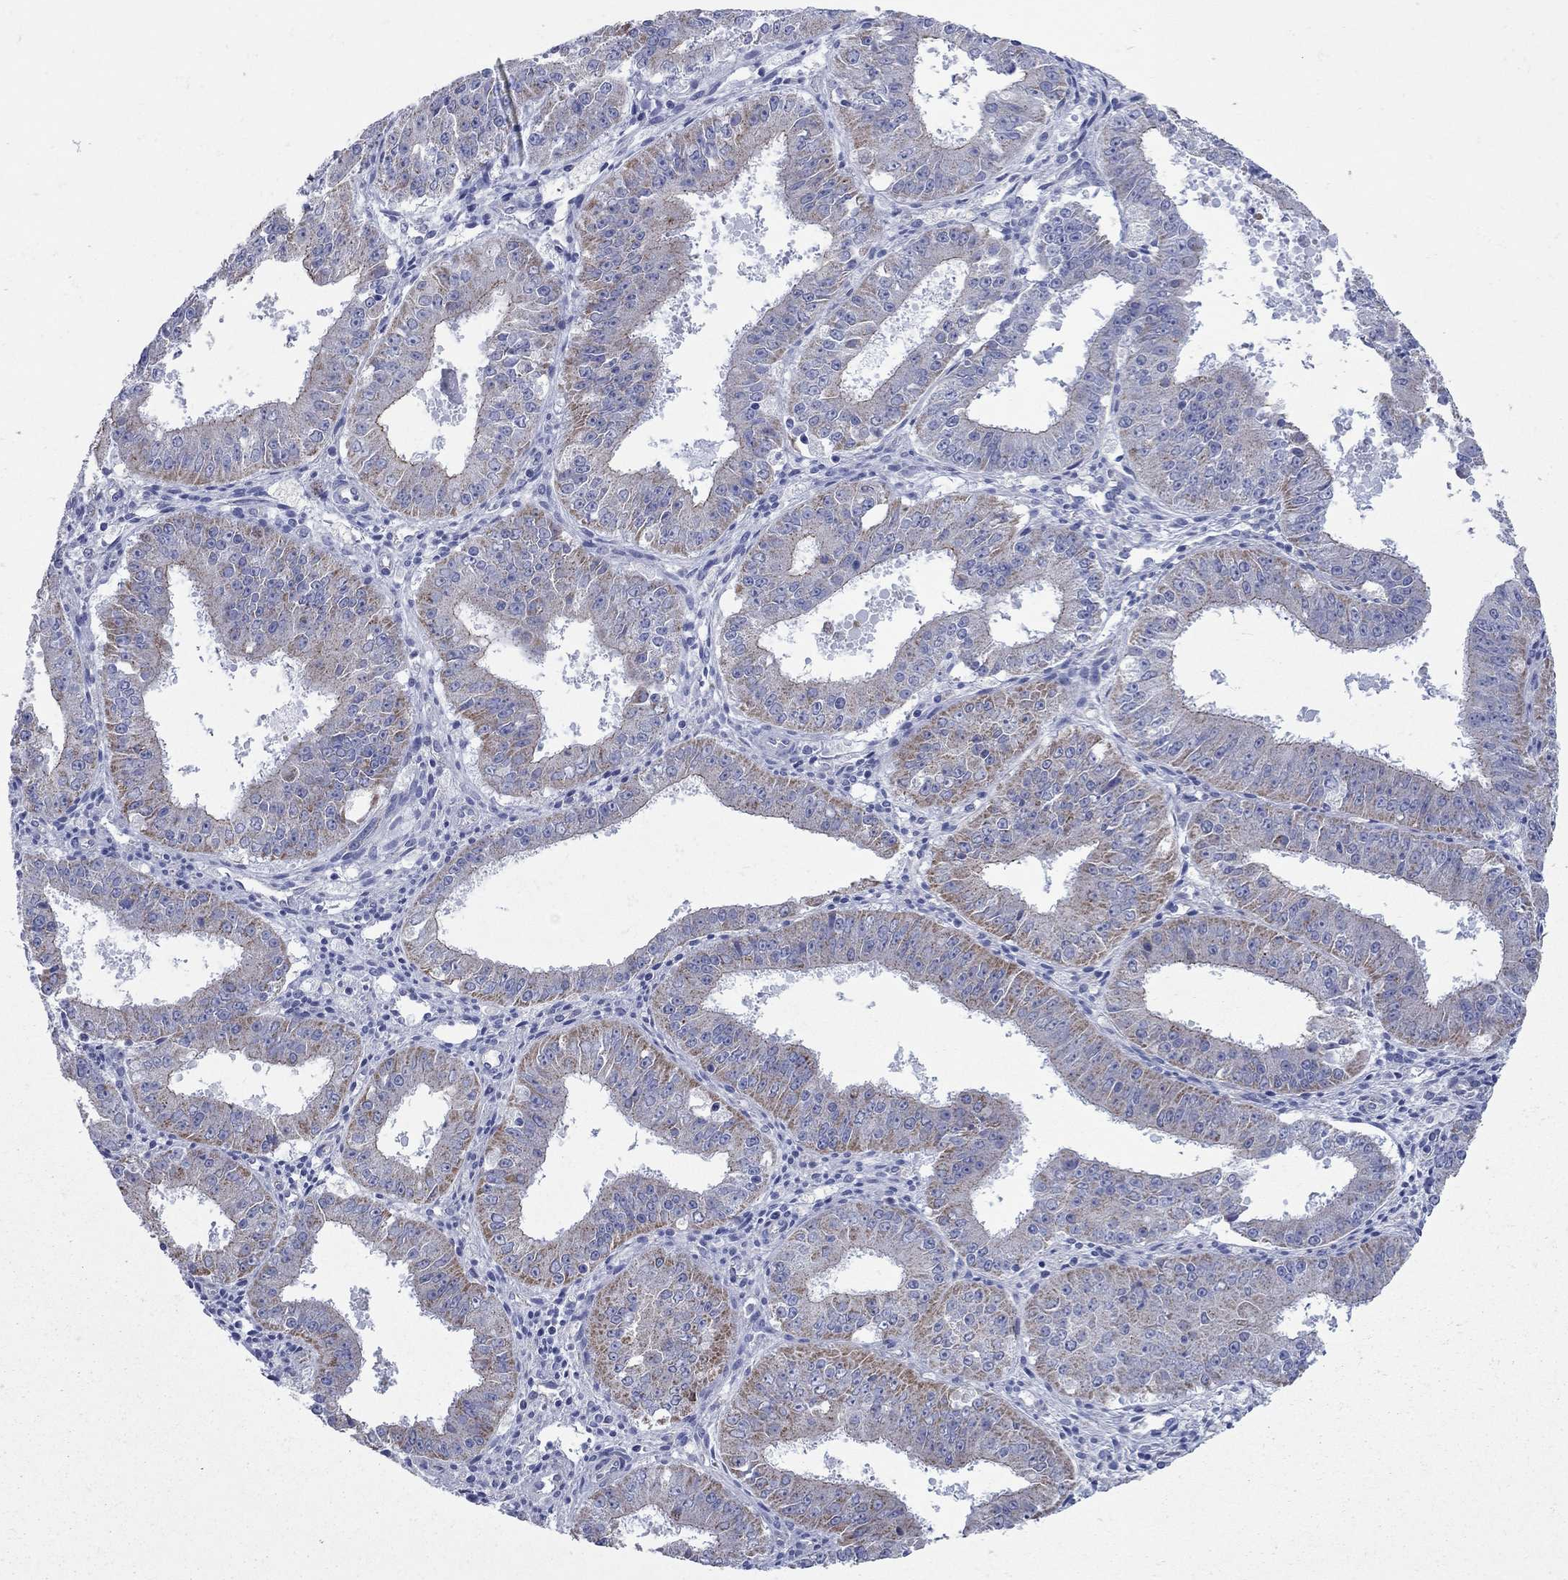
{"staining": {"intensity": "moderate", "quantity": "25%-75%", "location": "cytoplasmic/membranous"}, "tissue": "ovarian cancer", "cell_type": "Tumor cells", "image_type": "cancer", "snomed": [{"axis": "morphology", "description": "Carcinoma, endometroid"}, {"axis": "topography", "description": "Ovary"}], "caption": "Immunohistochemistry (IHC) photomicrograph of human ovarian endometroid carcinoma stained for a protein (brown), which displays medium levels of moderate cytoplasmic/membranous staining in about 25%-75% of tumor cells.", "gene": "PDZD3", "patient": {"sex": "female", "age": 42}}